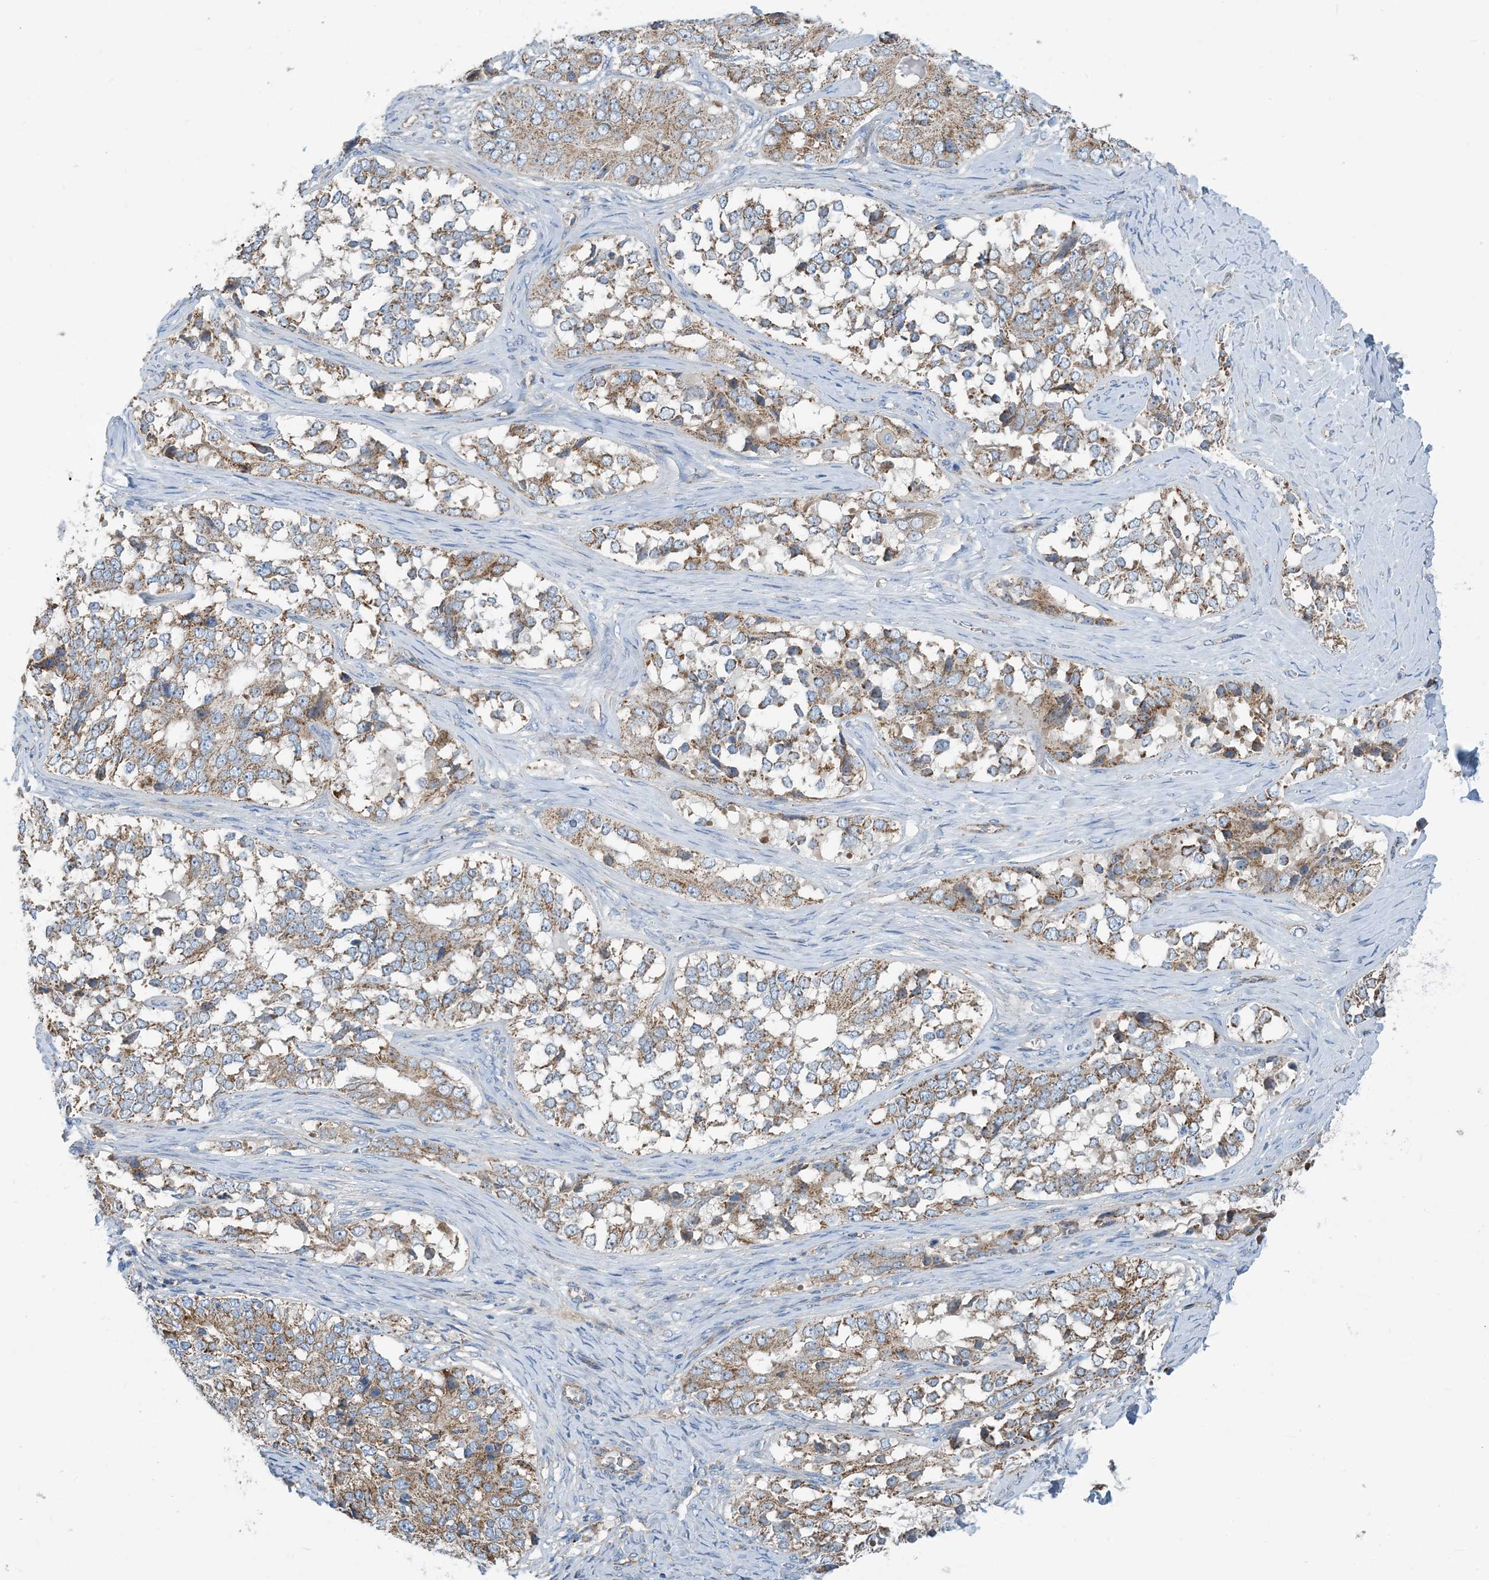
{"staining": {"intensity": "moderate", "quantity": ">75%", "location": "cytoplasmic/membranous"}, "tissue": "ovarian cancer", "cell_type": "Tumor cells", "image_type": "cancer", "snomed": [{"axis": "morphology", "description": "Carcinoma, endometroid"}, {"axis": "topography", "description": "Ovary"}], "caption": "Immunohistochemical staining of ovarian cancer (endometroid carcinoma) demonstrates medium levels of moderate cytoplasmic/membranous expression in about >75% of tumor cells.", "gene": "PHOSPHO2", "patient": {"sex": "female", "age": 51}}